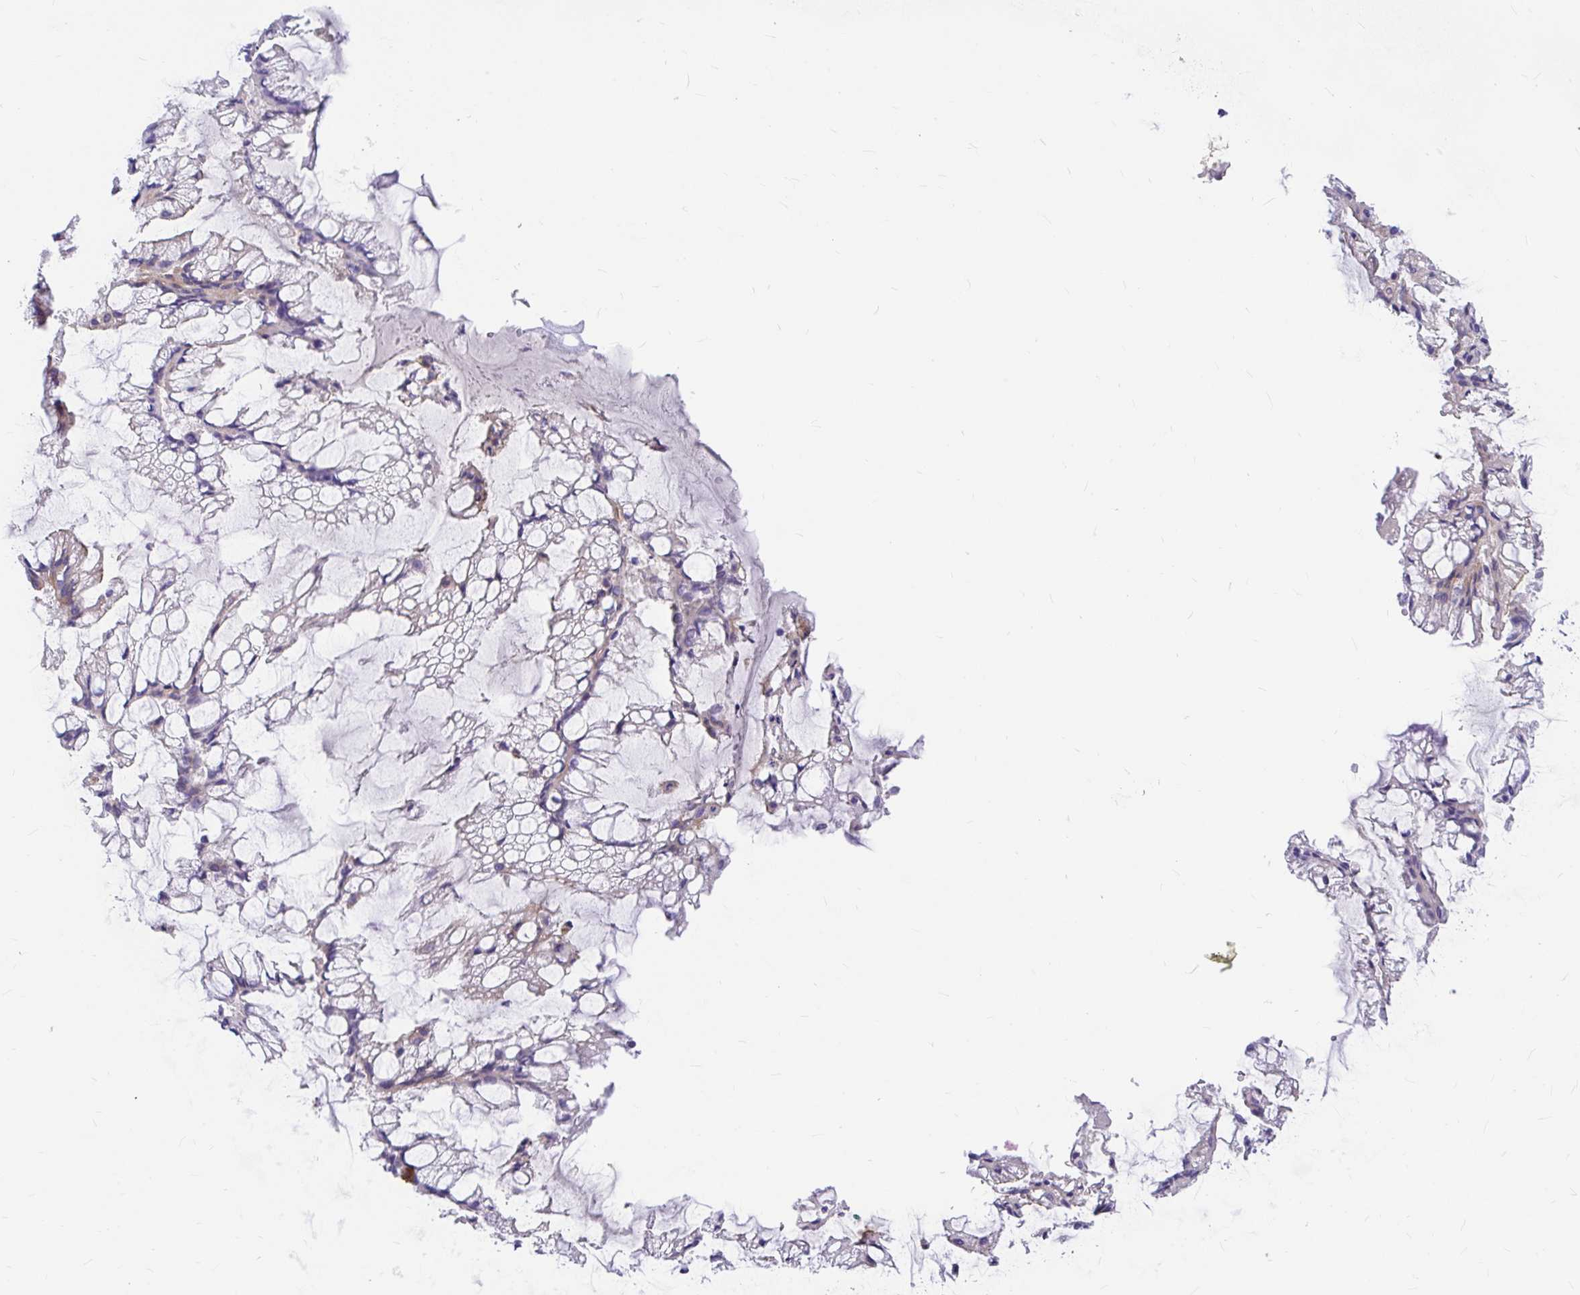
{"staining": {"intensity": "negative", "quantity": "none", "location": "none"}, "tissue": "ovarian cancer", "cell_type": "Tumor cells", "image_type": "cancer", "snomed": [{"axis": "morphology", "description": "Cystadenocarcinoma, mucinous, NOS"}, {"axis": "topography", "description": "Ovary"}], "caption": "Tumor cells are negative for brown protein staining in ovarian cancer.", "gene": "MYO1B", "patient": {"sex": "female", "age": 73}}